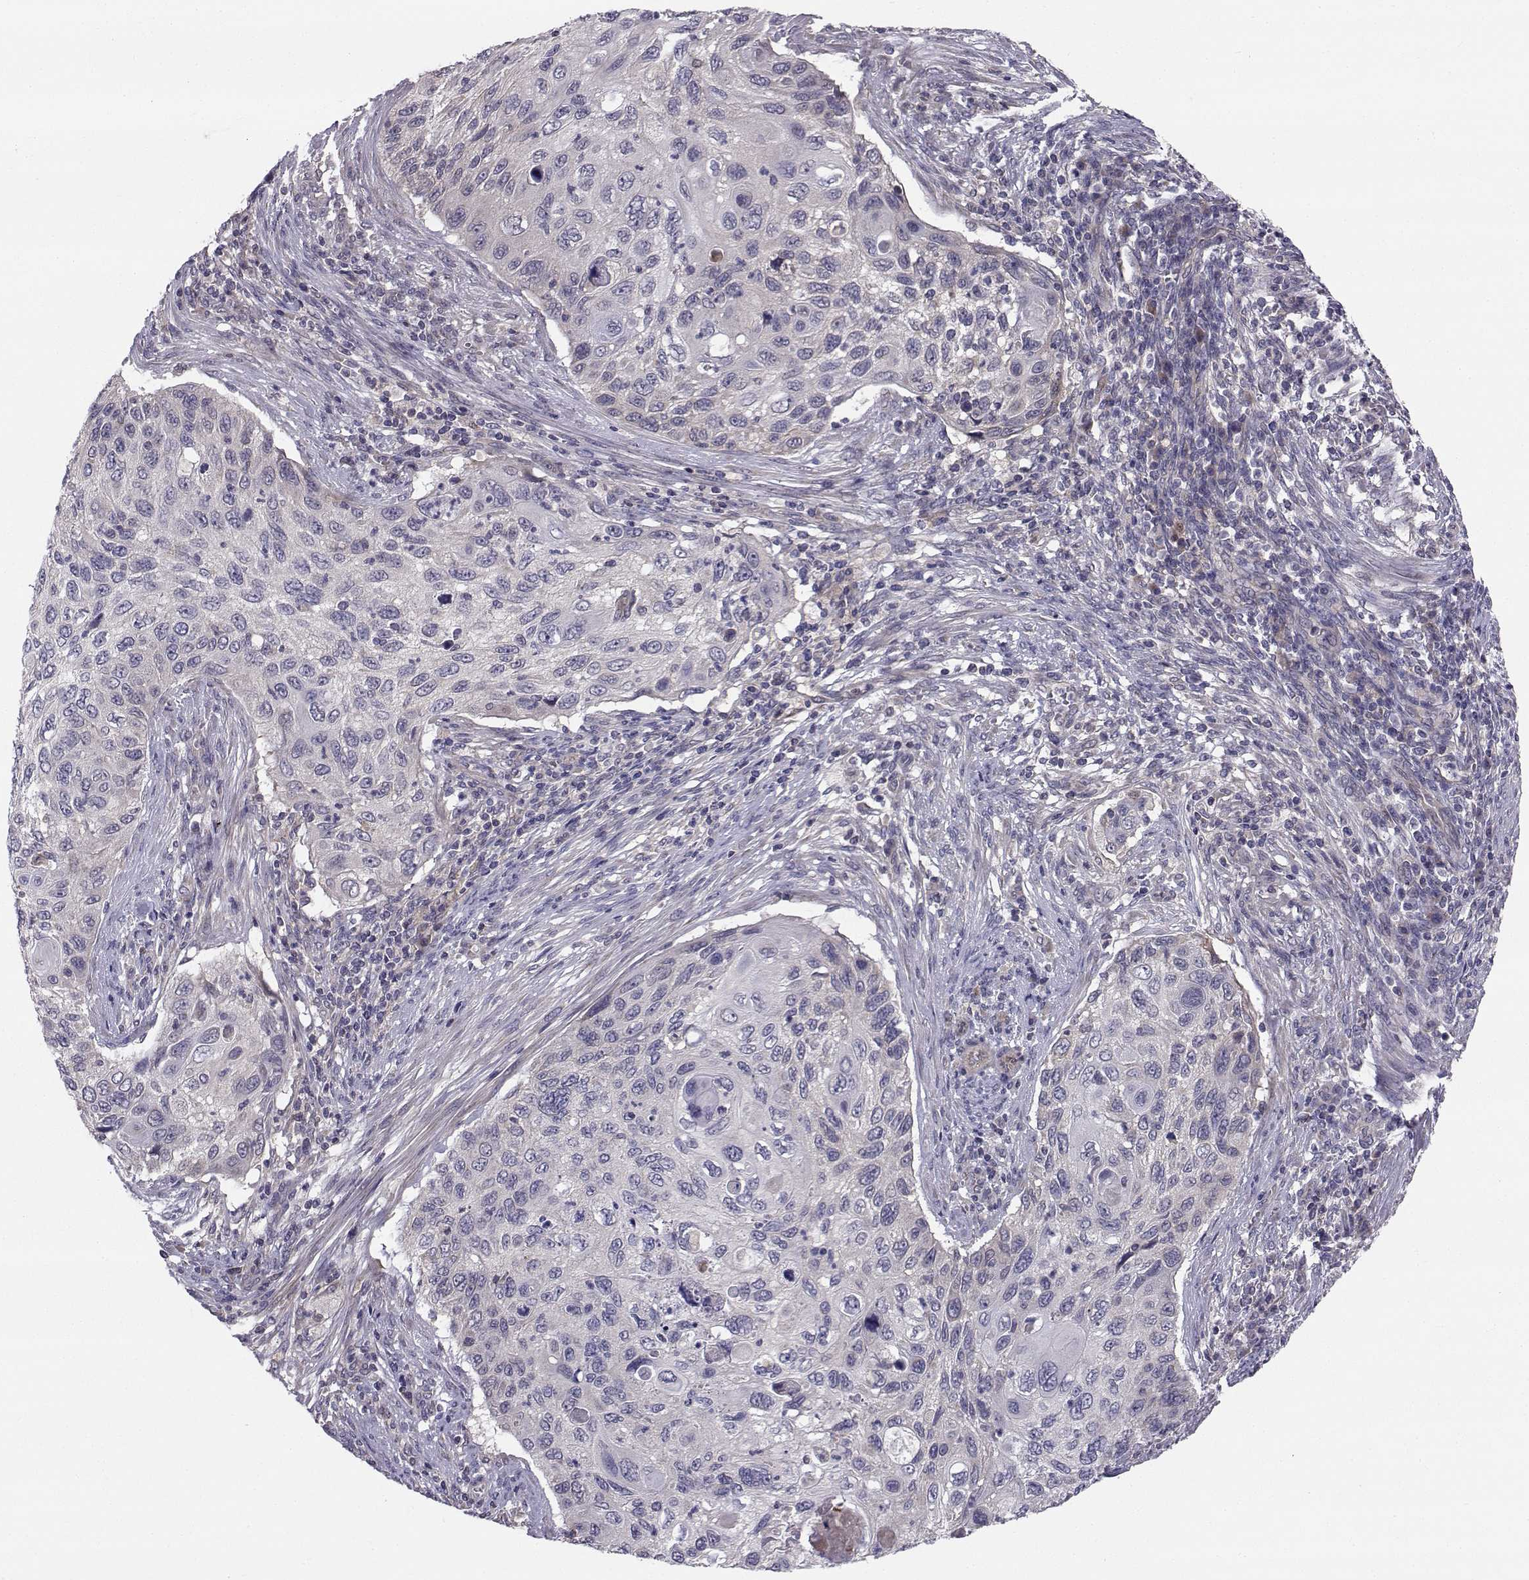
{"staining": {"intensity": "negative", "quantity": "none", "location": "none"}, "tissue": "cervical cancer", "cell_type": "Tumor cells", "image_type": "cancer", "snomed": [{"axis": "morphology", "description": "Squamous cell carcinoma, NOS"}, {"axis": "topography", "description": "Cervix"}], "caption": "The histopathology image reveals no staining of tumor cells in squamous cell carcinoma (cervical).", "gene": "PEX5L", "patient": {"sex": "female", "age": 70}}